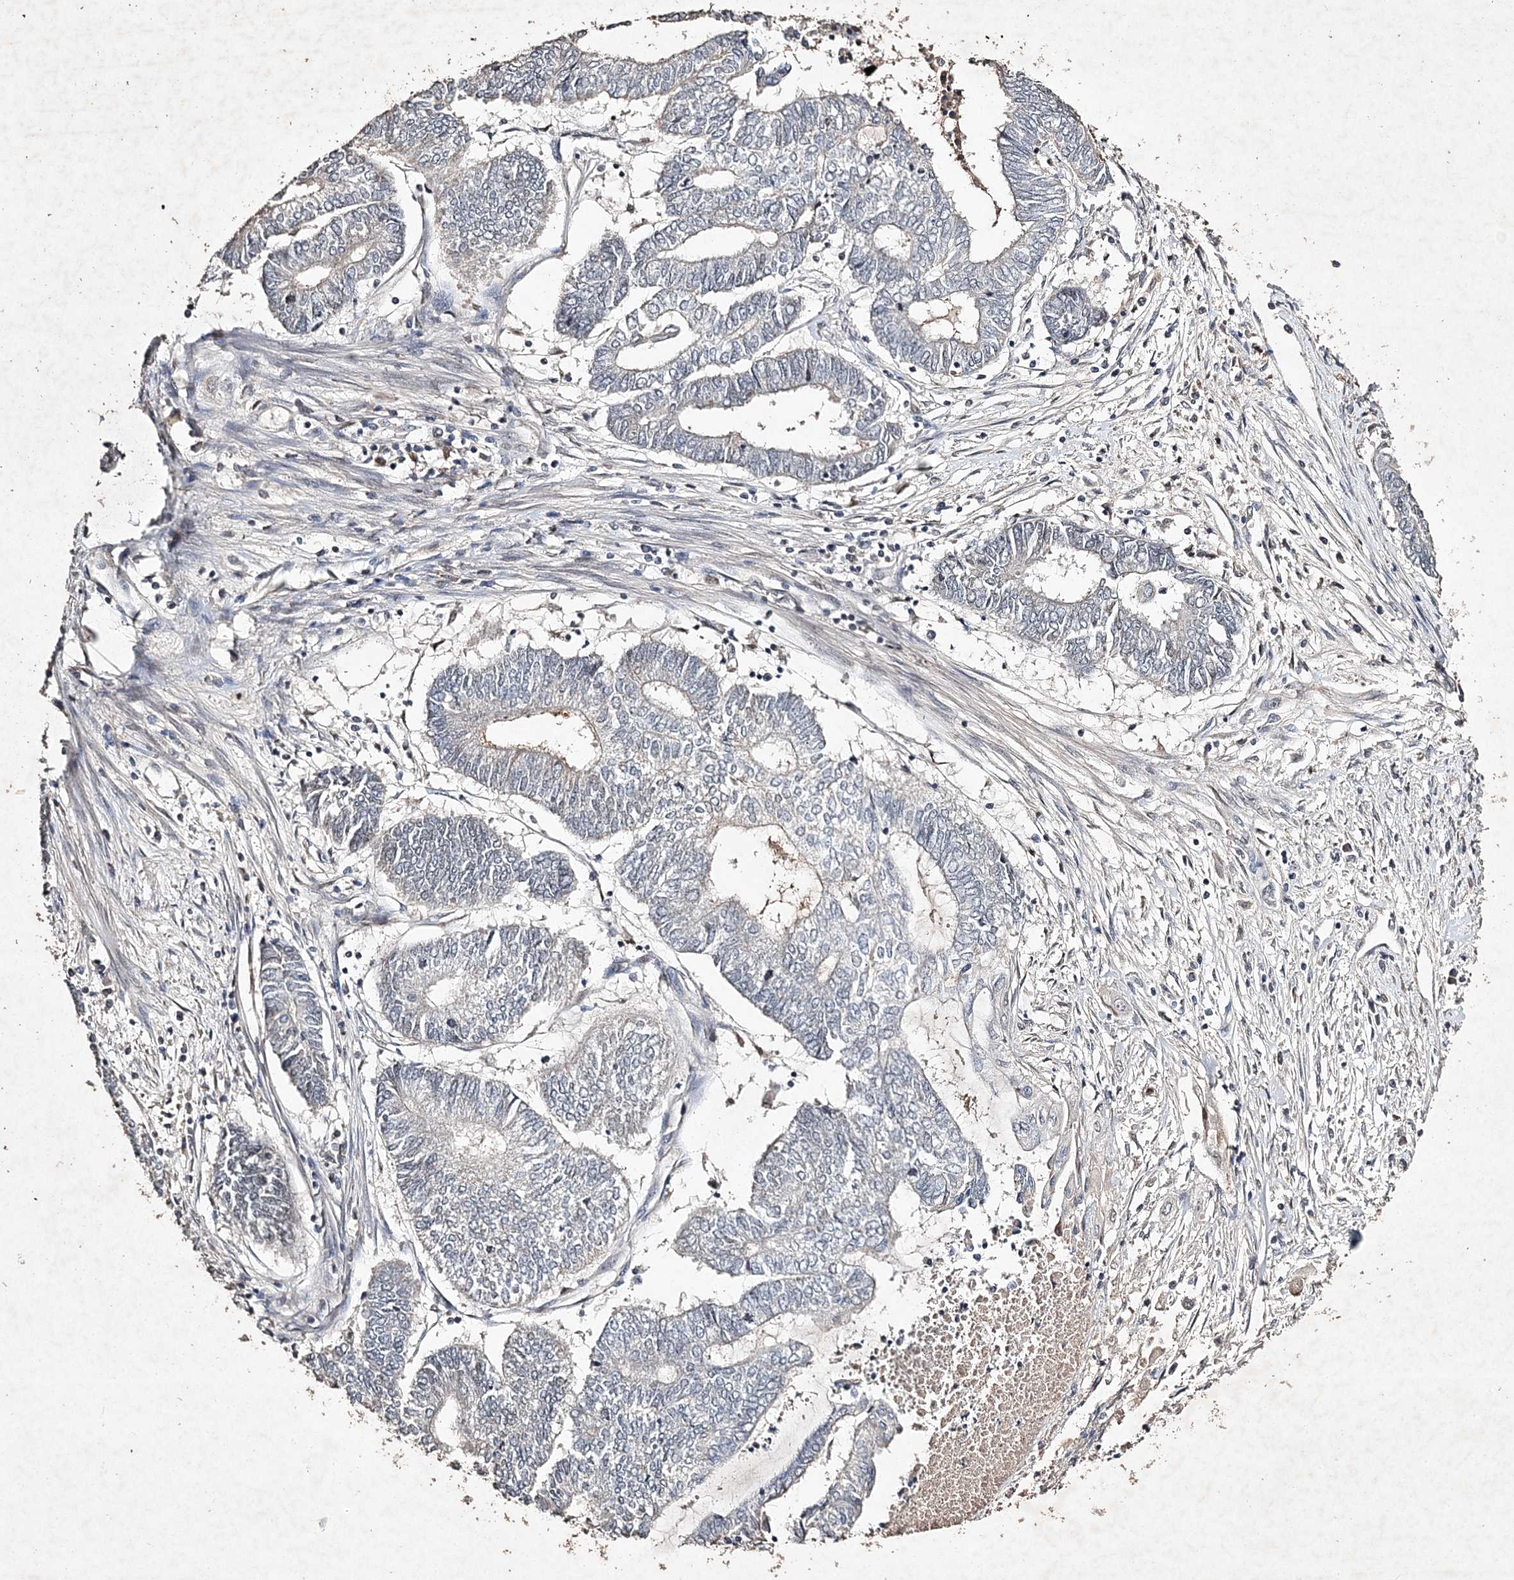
{"staining": {"intensity": "negative", "quantity": "none", "location": "none"}, "tissue": "endometrial cancer", "cell_type": "Tumor cells", "image_type": "cancer", "snomed": [{"axis": "morphology", "description": "Adenocarcinoma, NOS"}, {"axis": "topography", "description": "Uterus"}, {"axis": "topography", "description": "Endometrium"}], "caption": "This is an IHC histopathology image of human adenocarcinoma (endometrial). There is no expression in tumor cells.", "gene": "C3orf38", "patient": {"sex": "female", "age": 70}}